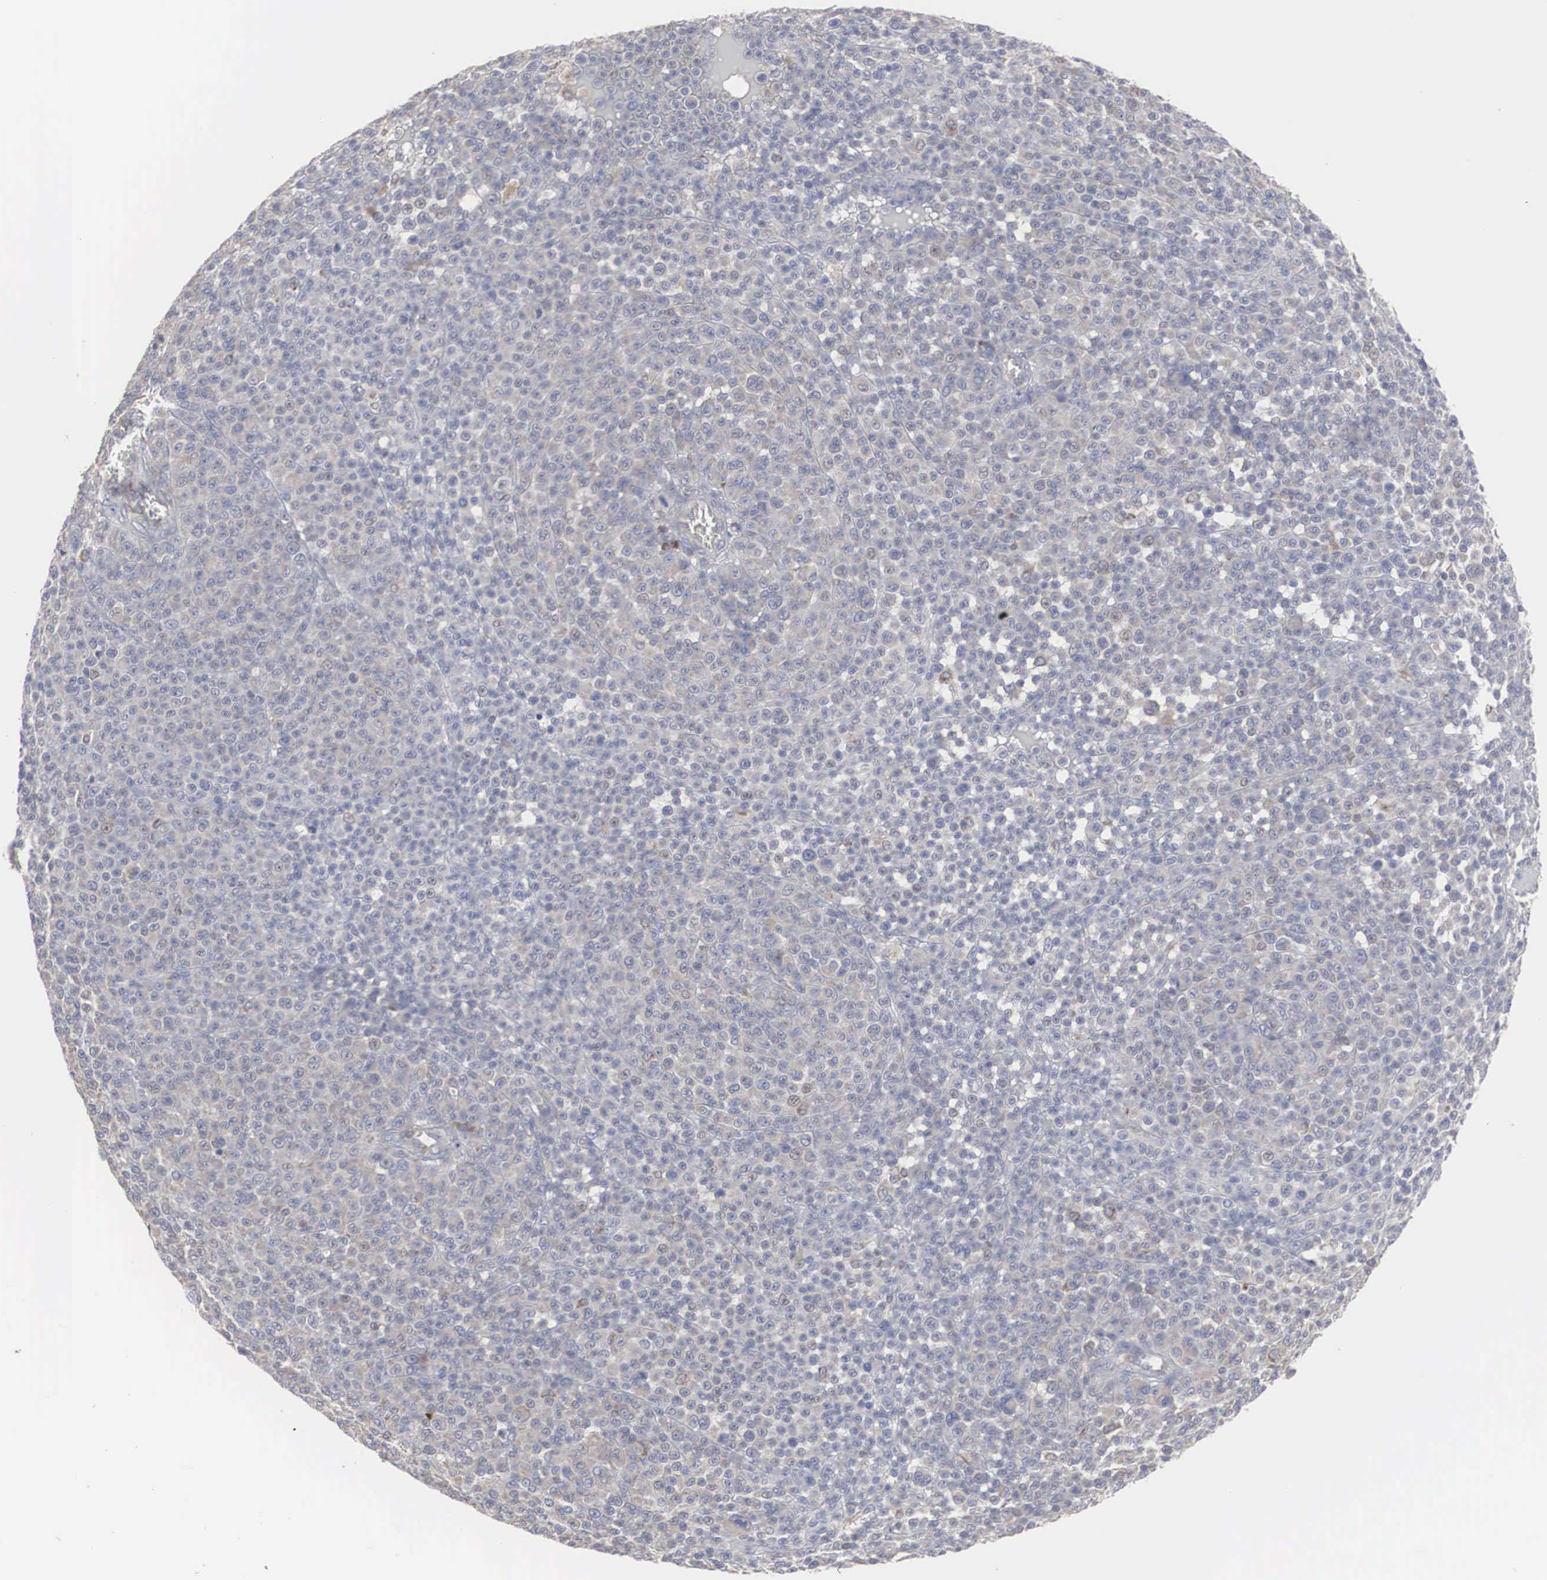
{"staining": {"intensity": "weak", "quantity": "<25%", "location": "cytoplasmic/membranous"}, "tissue": "melanoma", "cell_type": "Tumor cells", "image_type": "cancer", "snomed": [{"axis": "morphology", "description": "Malignant melanoma, Metastatic site"}, {"axis": "topography", "description": "Skin"}], "caption": "Immunohistochemistry (IHC) of human malignant melanoma (metastatic site) exhibits no staining in tumor cells.", "gene": "MIA2", "patient": {"sex": "male", "age": 32}}